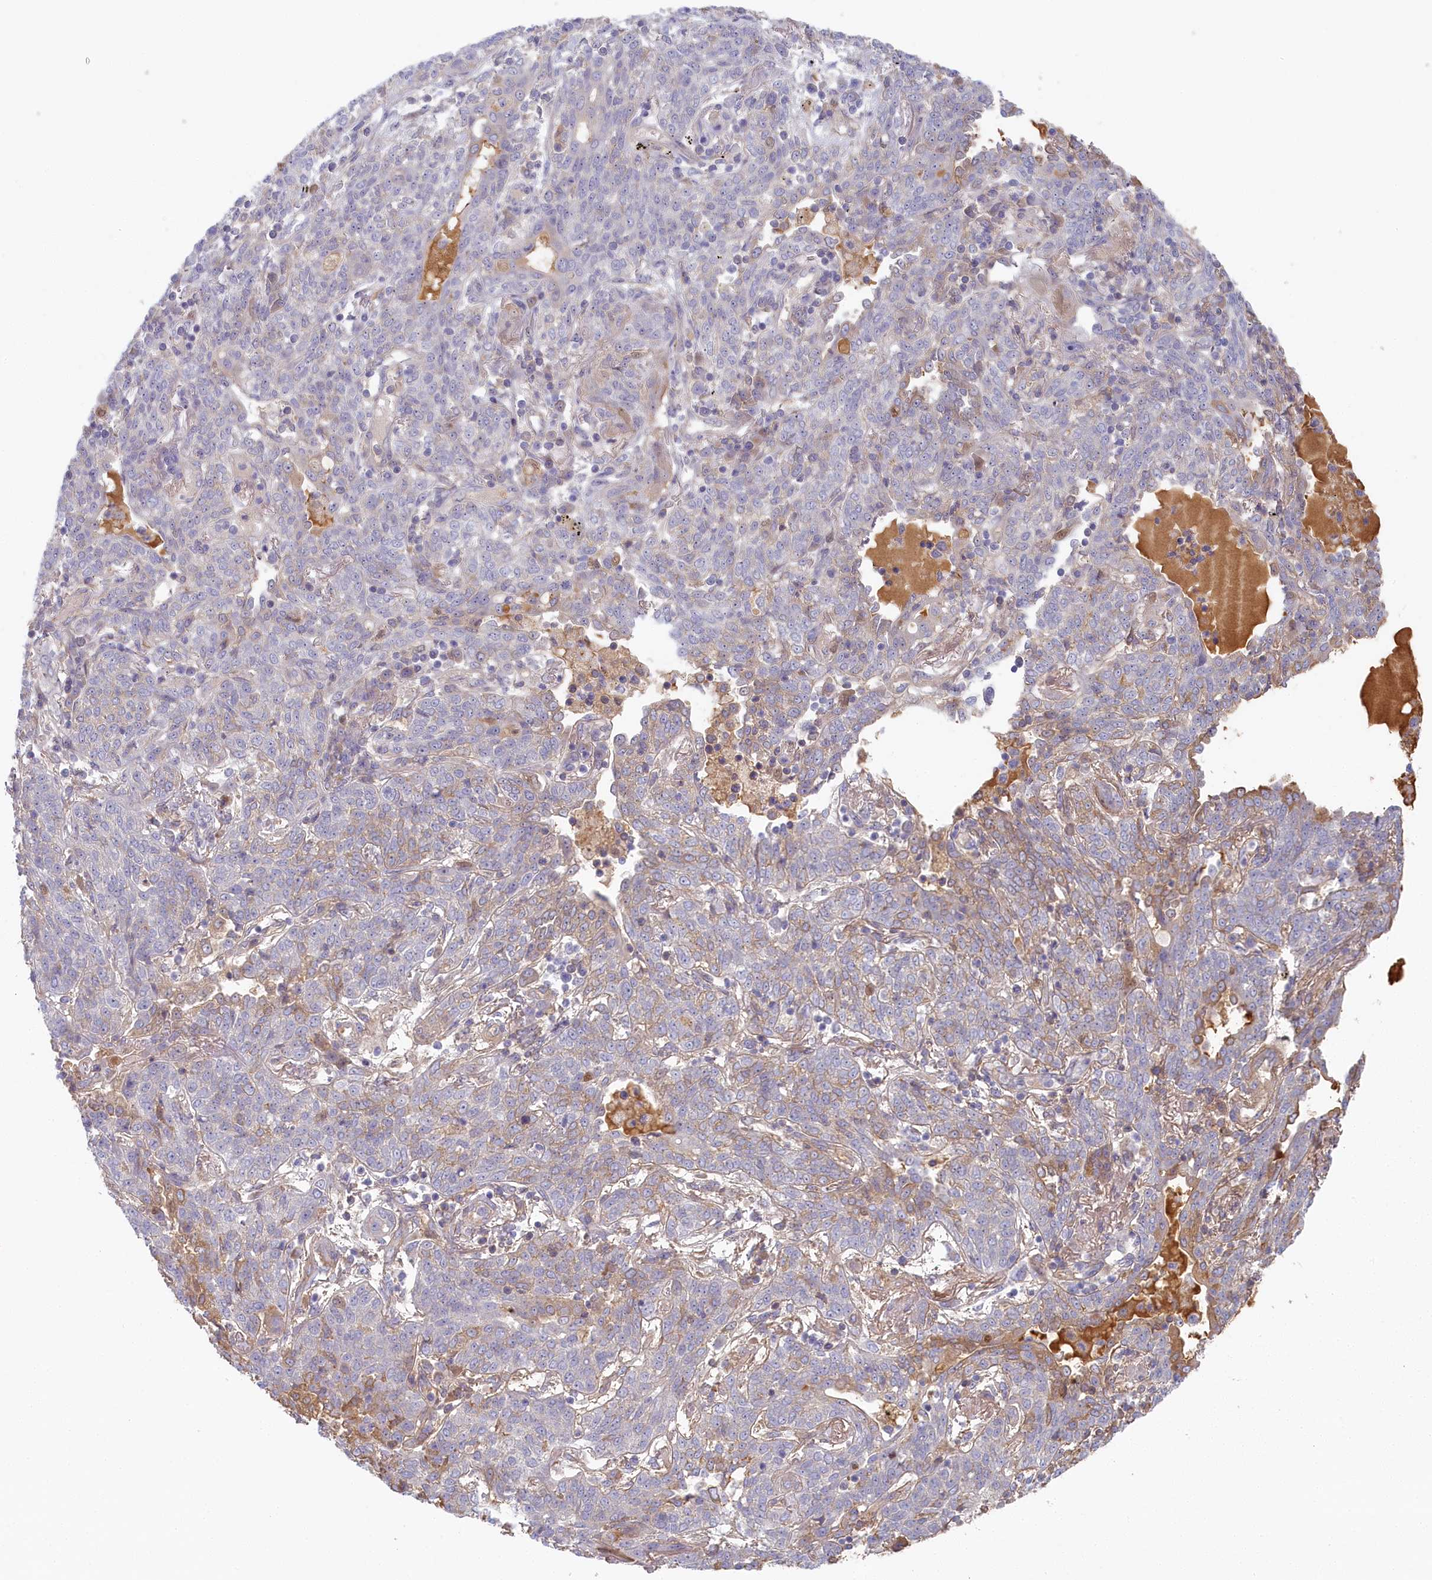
{"staining": {"intensity": "negative", "quantity": "none", "location": "none"}, "tissue": "lung cancer", "cell_type": "Tumor cells", "image_type": "cancer", "snomed": [{"axis": "morphology", "description": "Squamous cell carcinoma, NOS"}, {"axis": "topography", "description": "Lung"}], "caption": "Histopathology image shows no significant protein expression in tumor cells of squamous cell carcinoma (lung). (DAB IHC, high magnification).", "gene": "STX16", "patient": {"sex": "female", "age": 70}}